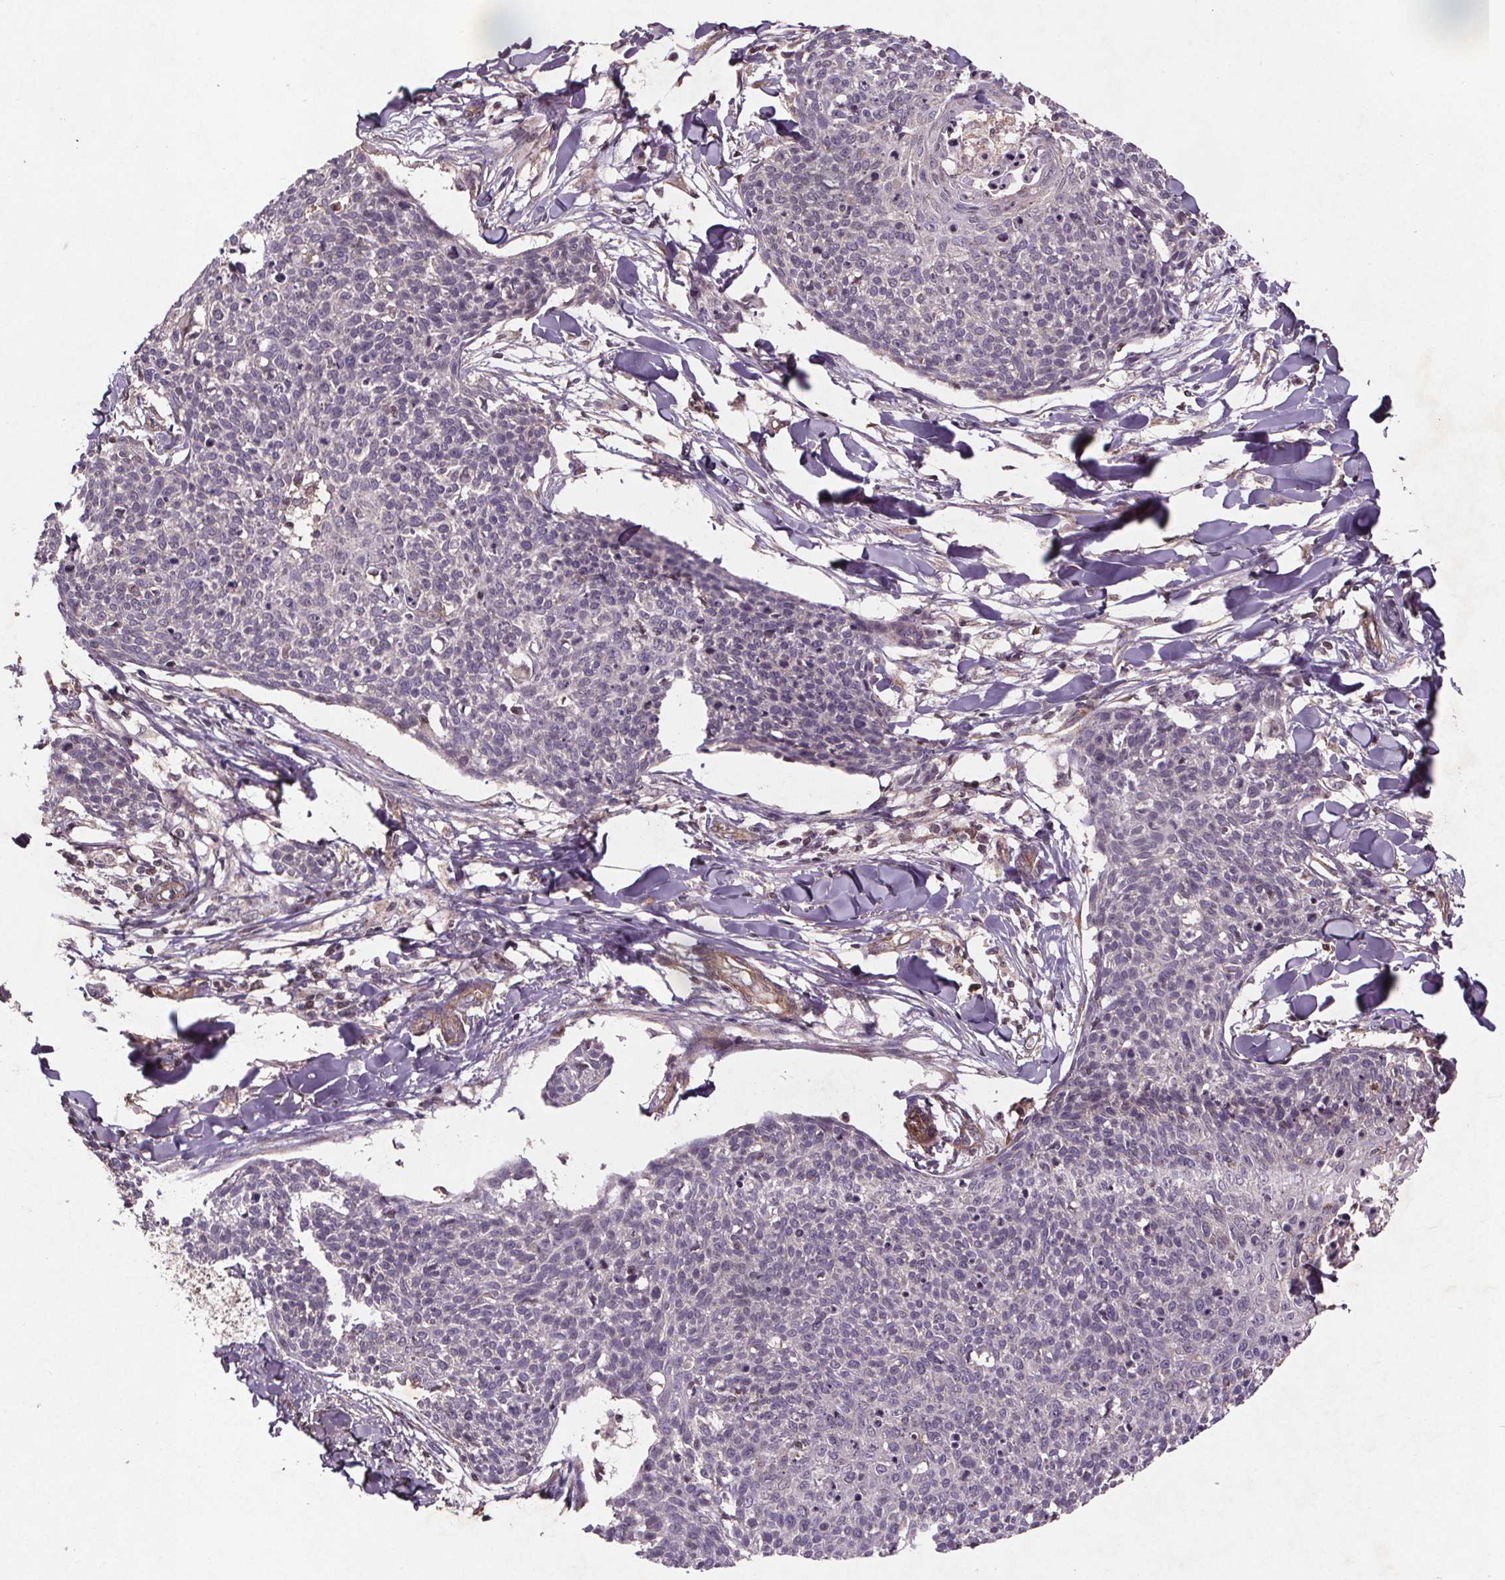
{"staining": {"intensity": "negative", "quantity": "none", "location": "none"}, "tissue": "skin cancer", "cell_type": "Tumor cells", "image_type": "cancer", "snomed": [{"axis": "morphology", "description": "Squamous cell carcinoma, NOS"}, {"axis": "topography", "description": "Skin"}, {"axis": "topography", "description": "Vulva"}], "caption": "Immunohistochemistry of skin squamous cell carcinoma displays no expression in tumor cells. Brightfield microscopy of IHC stained with DAB (brown) and hematoxylin (blue), captured at high magnification.", "gene": "STRN3", "patient": {"sex": "female", "age": 75}}